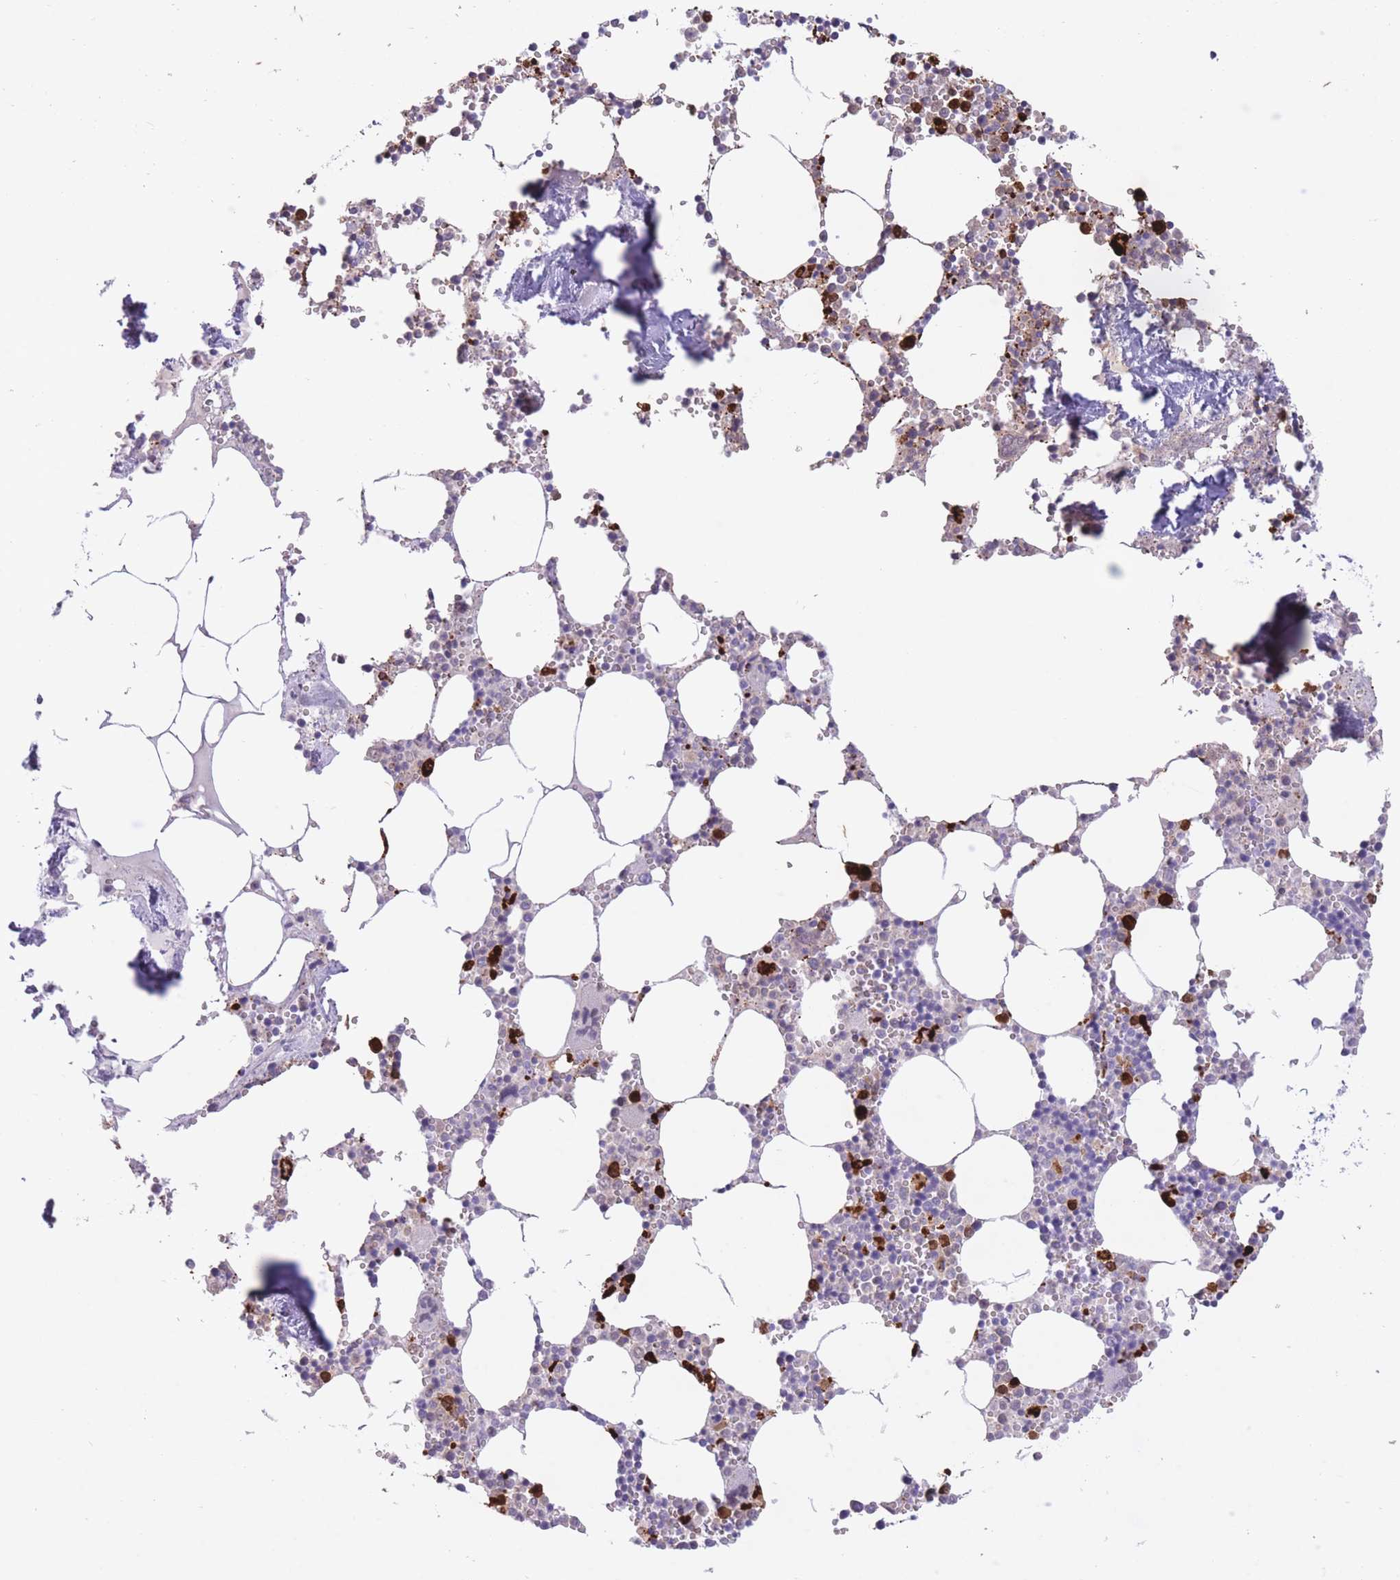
{"staining": {"intensity": "strong", "quantity": "<25%", "location": "cytoplasmic/membranous"}, "tissue": "bone marrow", "cell_type": "Hematopoietic cells", "image_type": "normal", "snomed": [{"axis": "morphology", "description": "Normal tissue, NOS"}, {"axis": "topography", "description": "Bone marrow"}], "caption": "Immunohistochemical staining of unremarkable human bone marrow shows medium levels of strong cytoplasmic/membranous staining in approximately <25% of hematopoietic cells.", "gene": "OR4F16", "patient": {"sex": "male", "age": 54}}